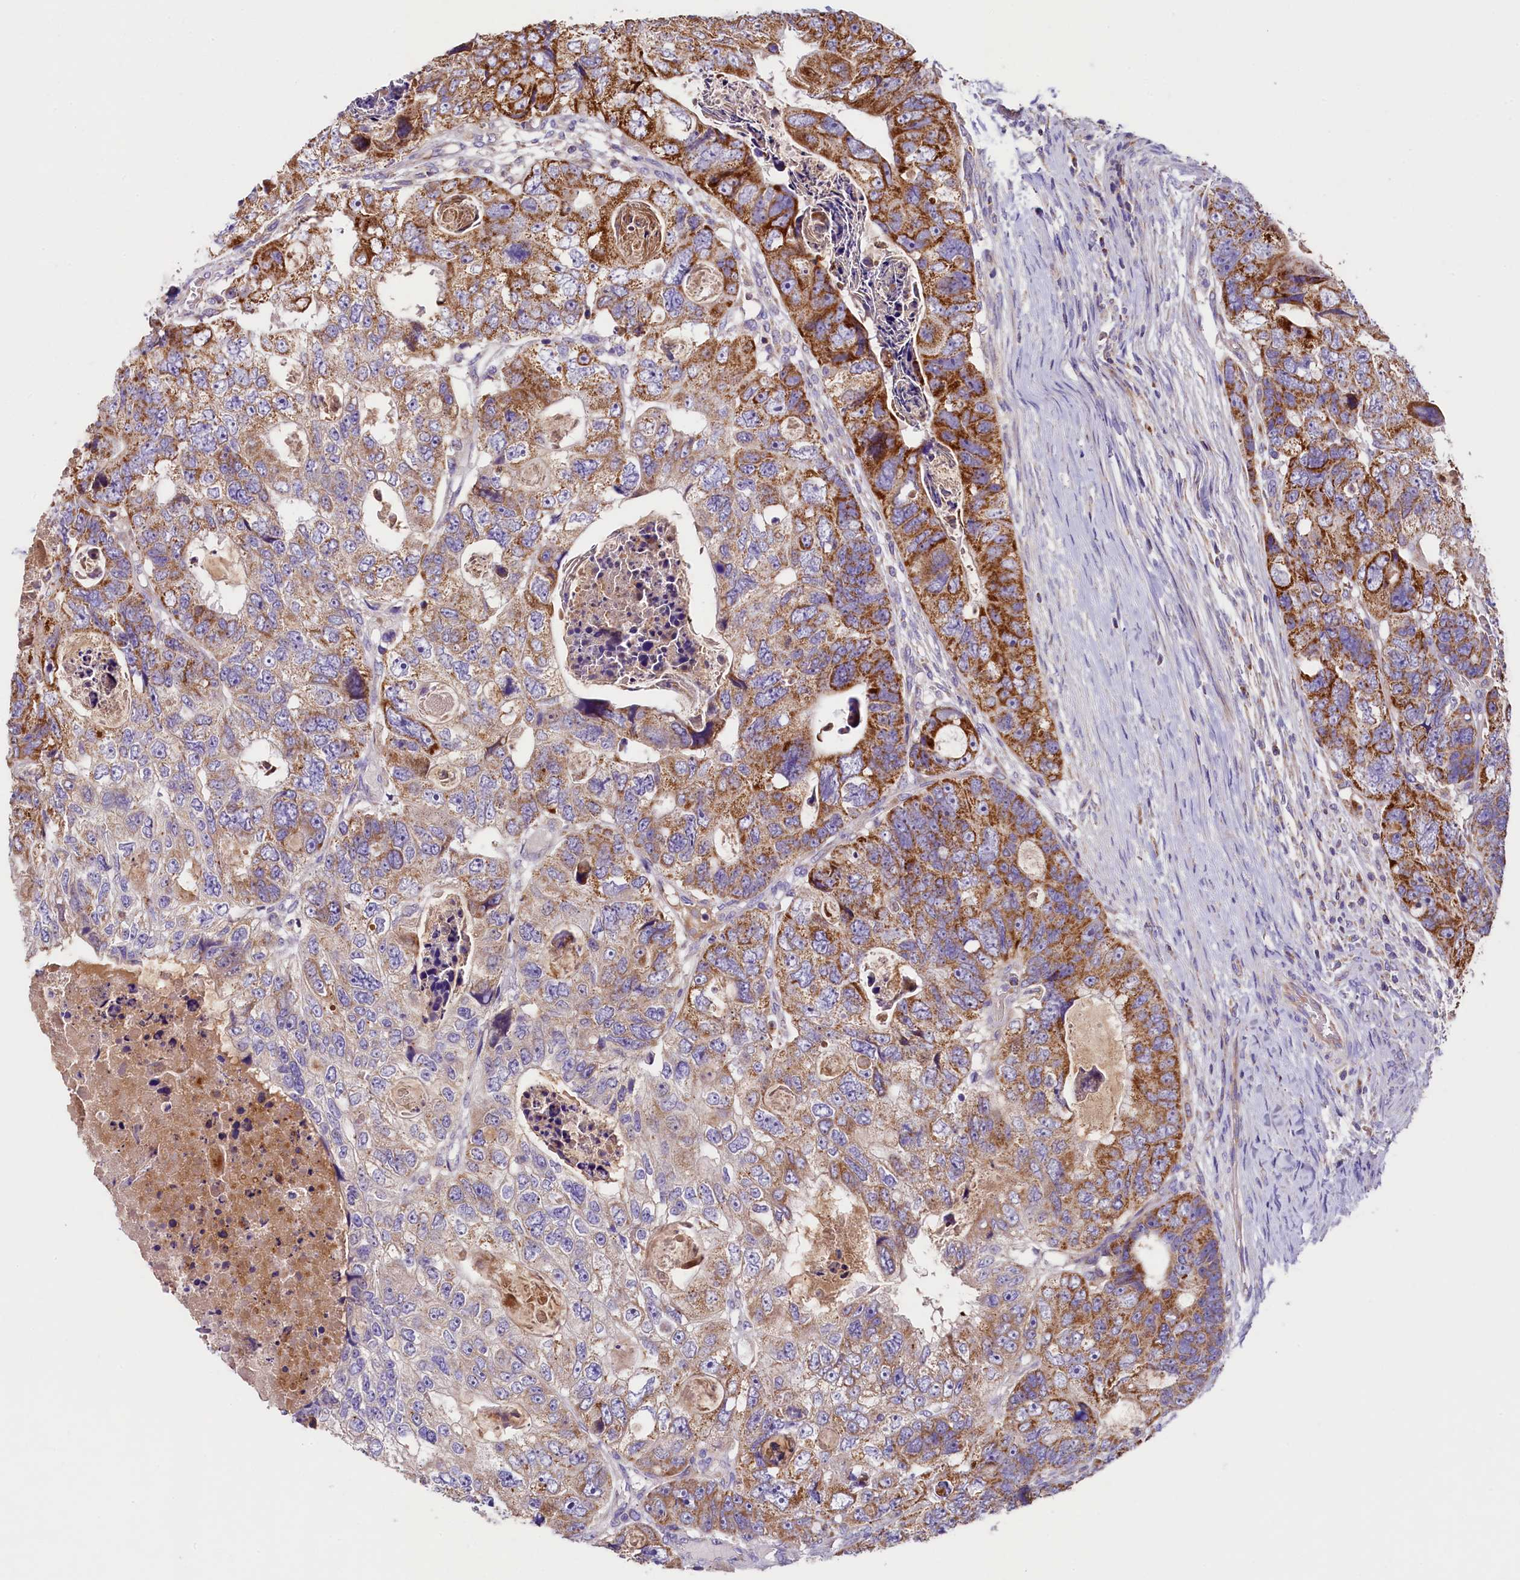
{"staining": {"intensity": "strong", "quantity": "25%-75%", "location": "cytoplasmic/membranous"}, "tissue": "colorectal cancer", "cell_type": "Tumor cells", "image_type": "cancer", "snomed": [{"axis": "morphology", "description": "Adenocarcinoma, NOS"}, {"axis": "topography", "description": "Rectum"}], "caption": "Brown immunohistochemical staining in human colorectal cancer (adenocarcinoma) exhibits strong cytoplasmic/membranous positivity in about 25%-75% of tumor cells.", "gene": "PMPCB", "patient": {"sex": "male", "age": 59}}